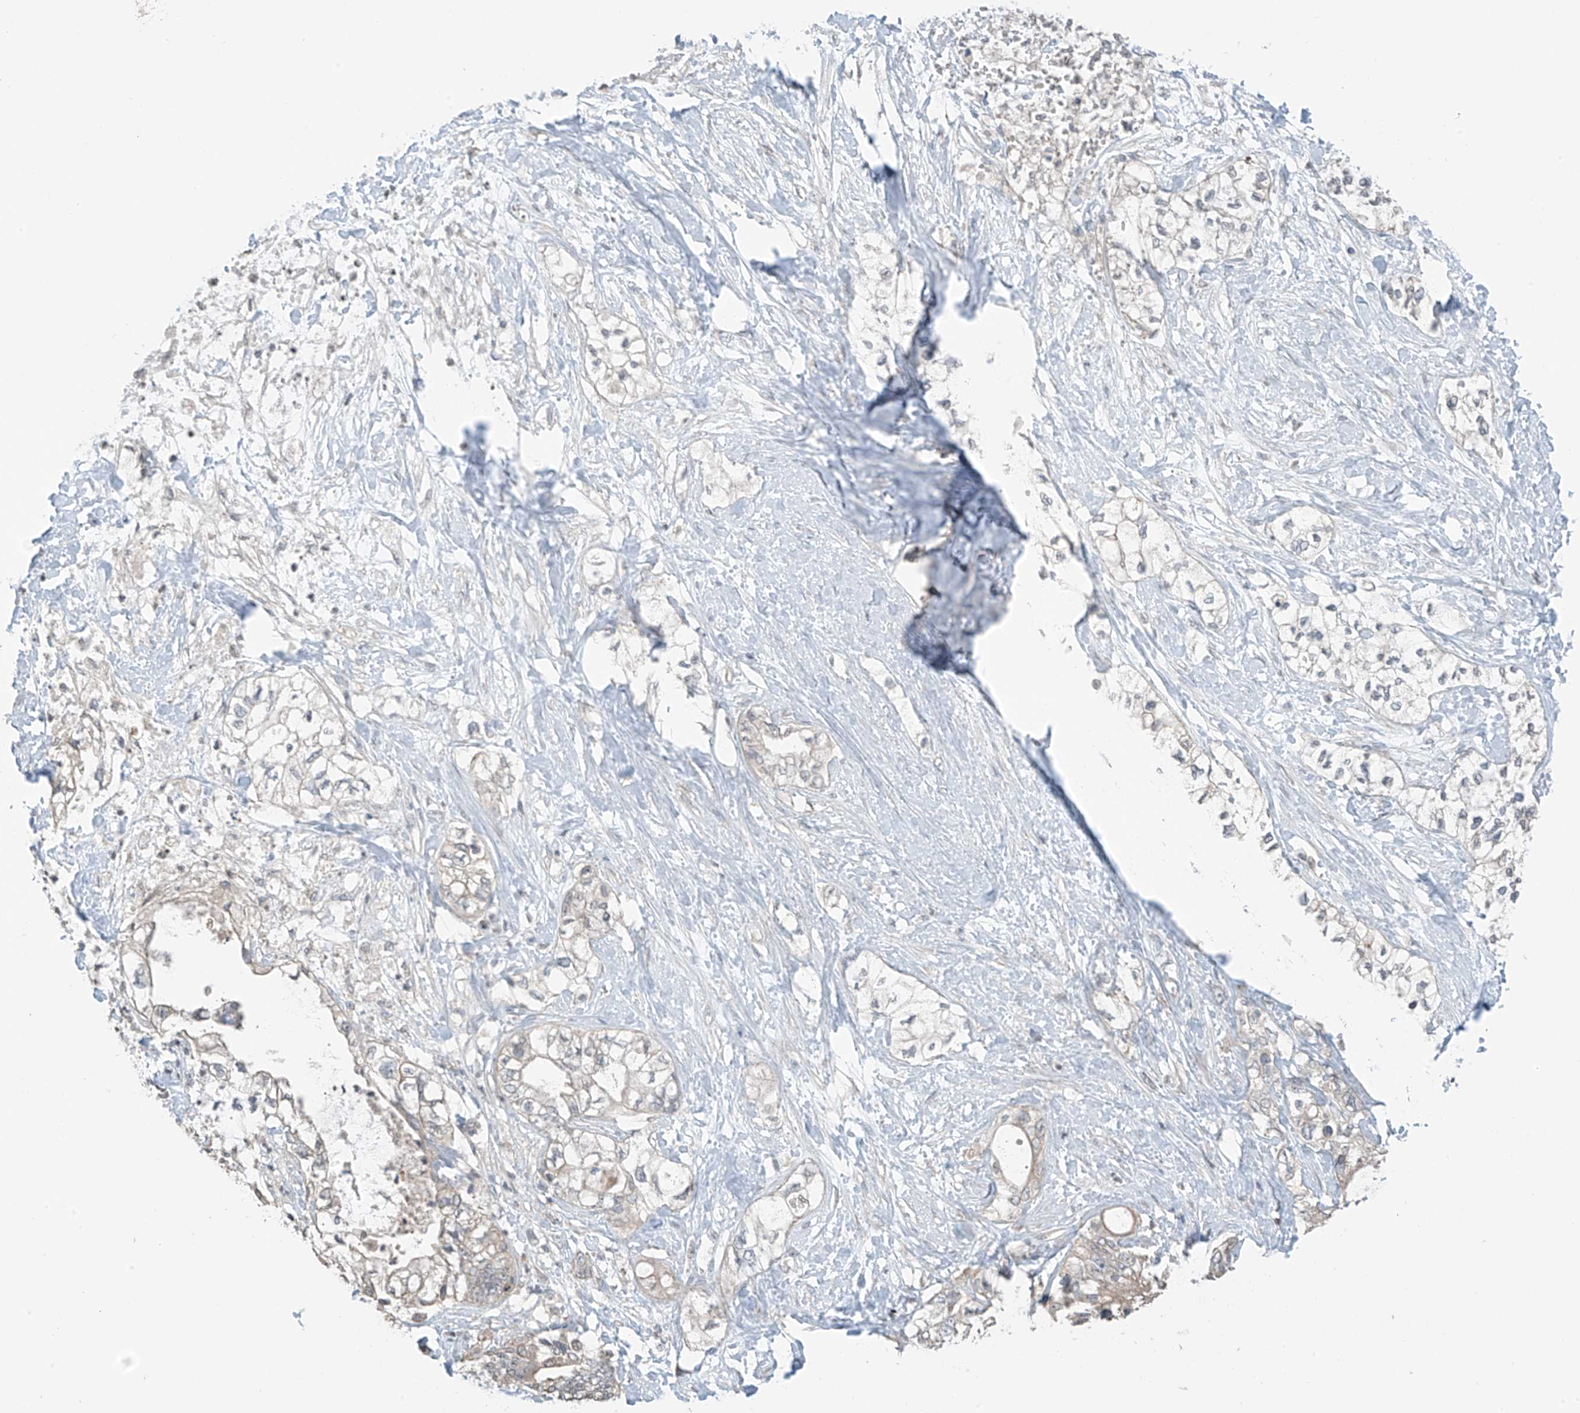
{"staining": {"intensity": "weak", "quantity": "<25%", "location": "cytoplasmic/membranous"}, "tissue": "pancreatic cancer", "cell_type": "Tumor cells", "image_type": "cancer", "snomed": [{"axis": "morphology", "description": "Adenocarcinoma, NOS"}, {"axis": "topography", "description": "Pancreas"}], "caption": "Tumor cells are negative for brown protein staining in adenocarcinoma (pancreatic).", "gene": "HOXA11", "patient": {"sex": "male", "age": 70}}